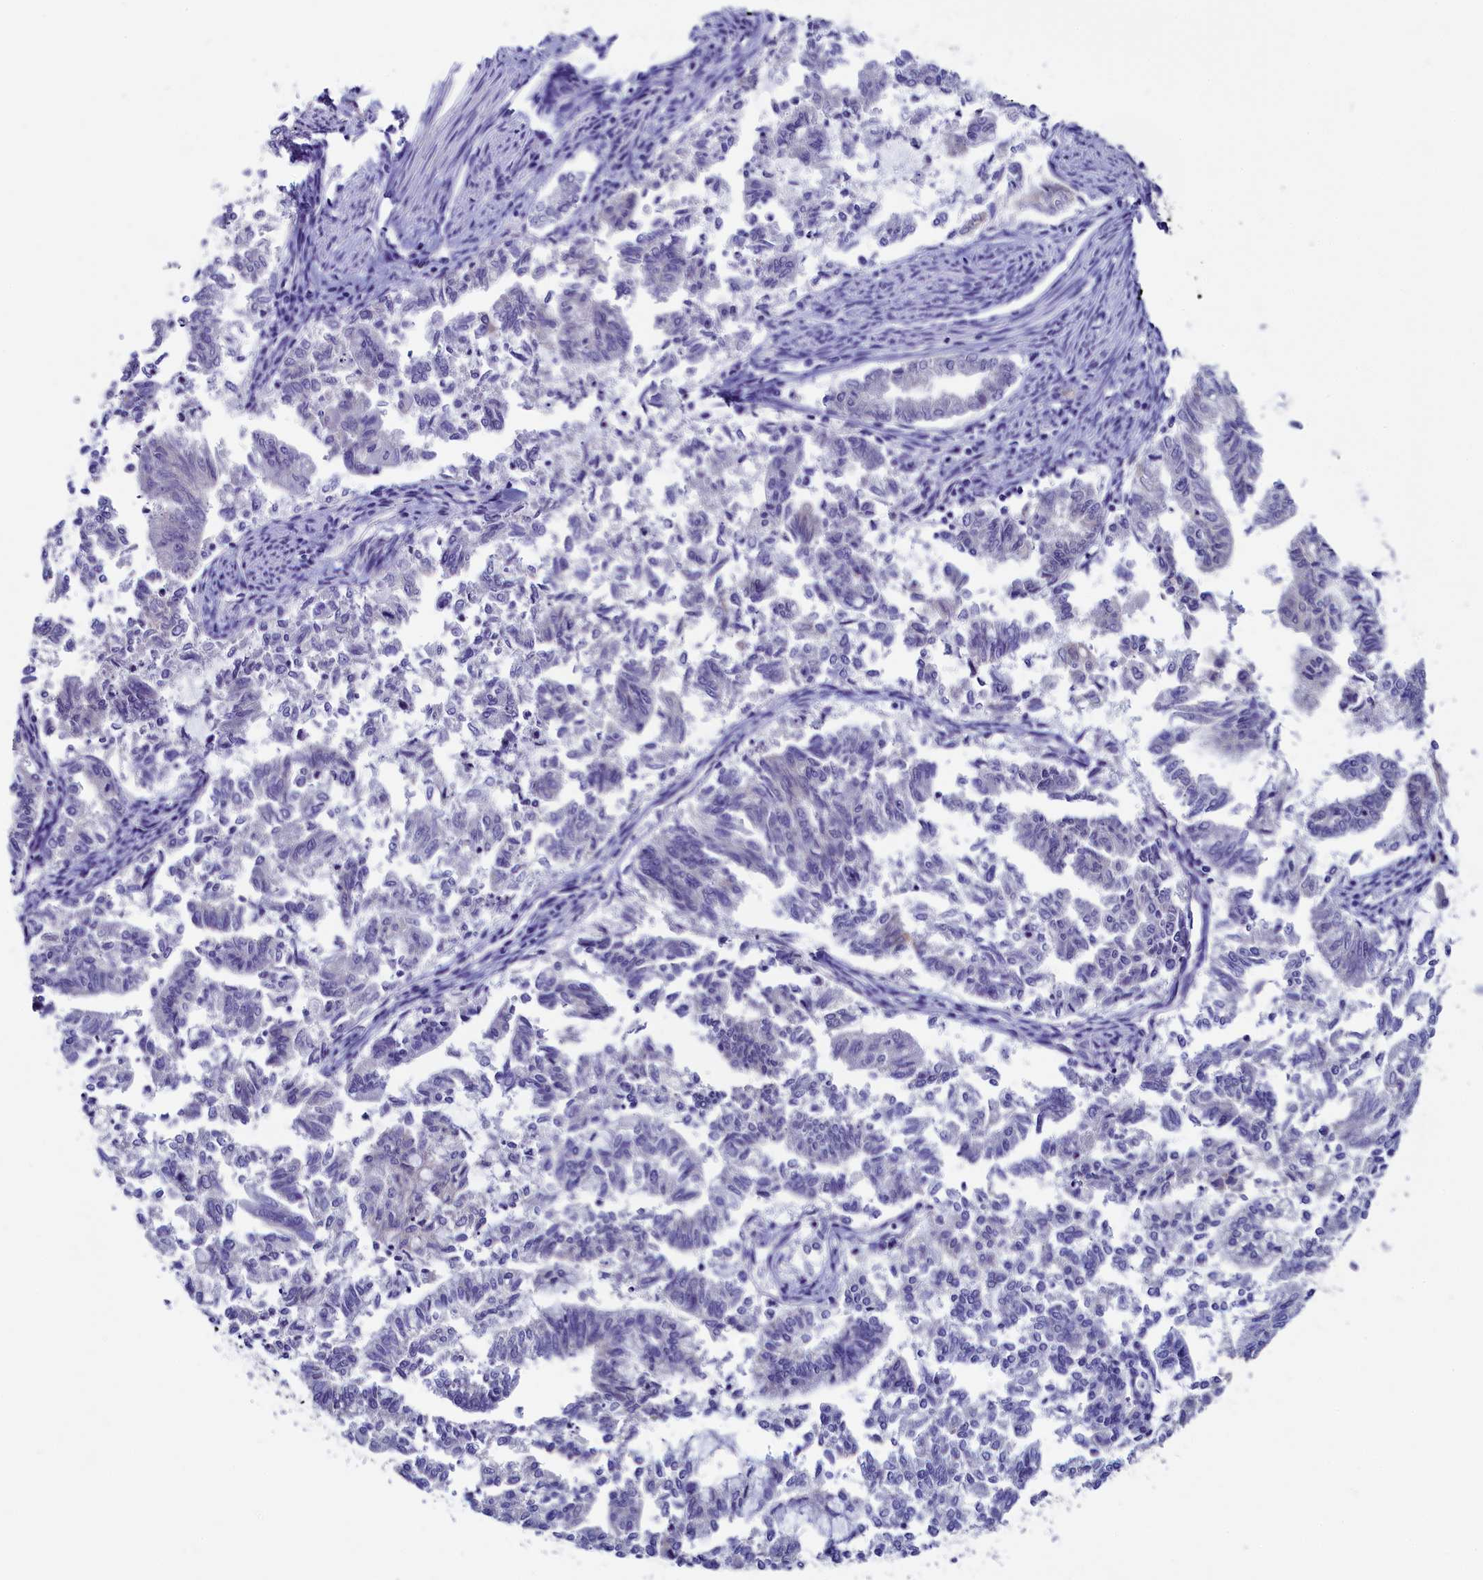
{"staining": {"intensity": "negative", "quantity": "none", "location": "none"}, "tissue": "endometrial cancer", "cell_type": "Tumor cells", "image_type": "cancer", "snomed": [{"axis": "morphology", "description": "Adenocarcinoma, NOS"}, {"axis": "topography", "description": "Endometrium"}], "caption": "IHC photomicrograph of neoplastic tissue: endometrial cancer stained with DAB reveals no significant protein positivity in tumor cells.", "gene": "CIAPIN1", "patient": {"sex": "female", "age": 79}}